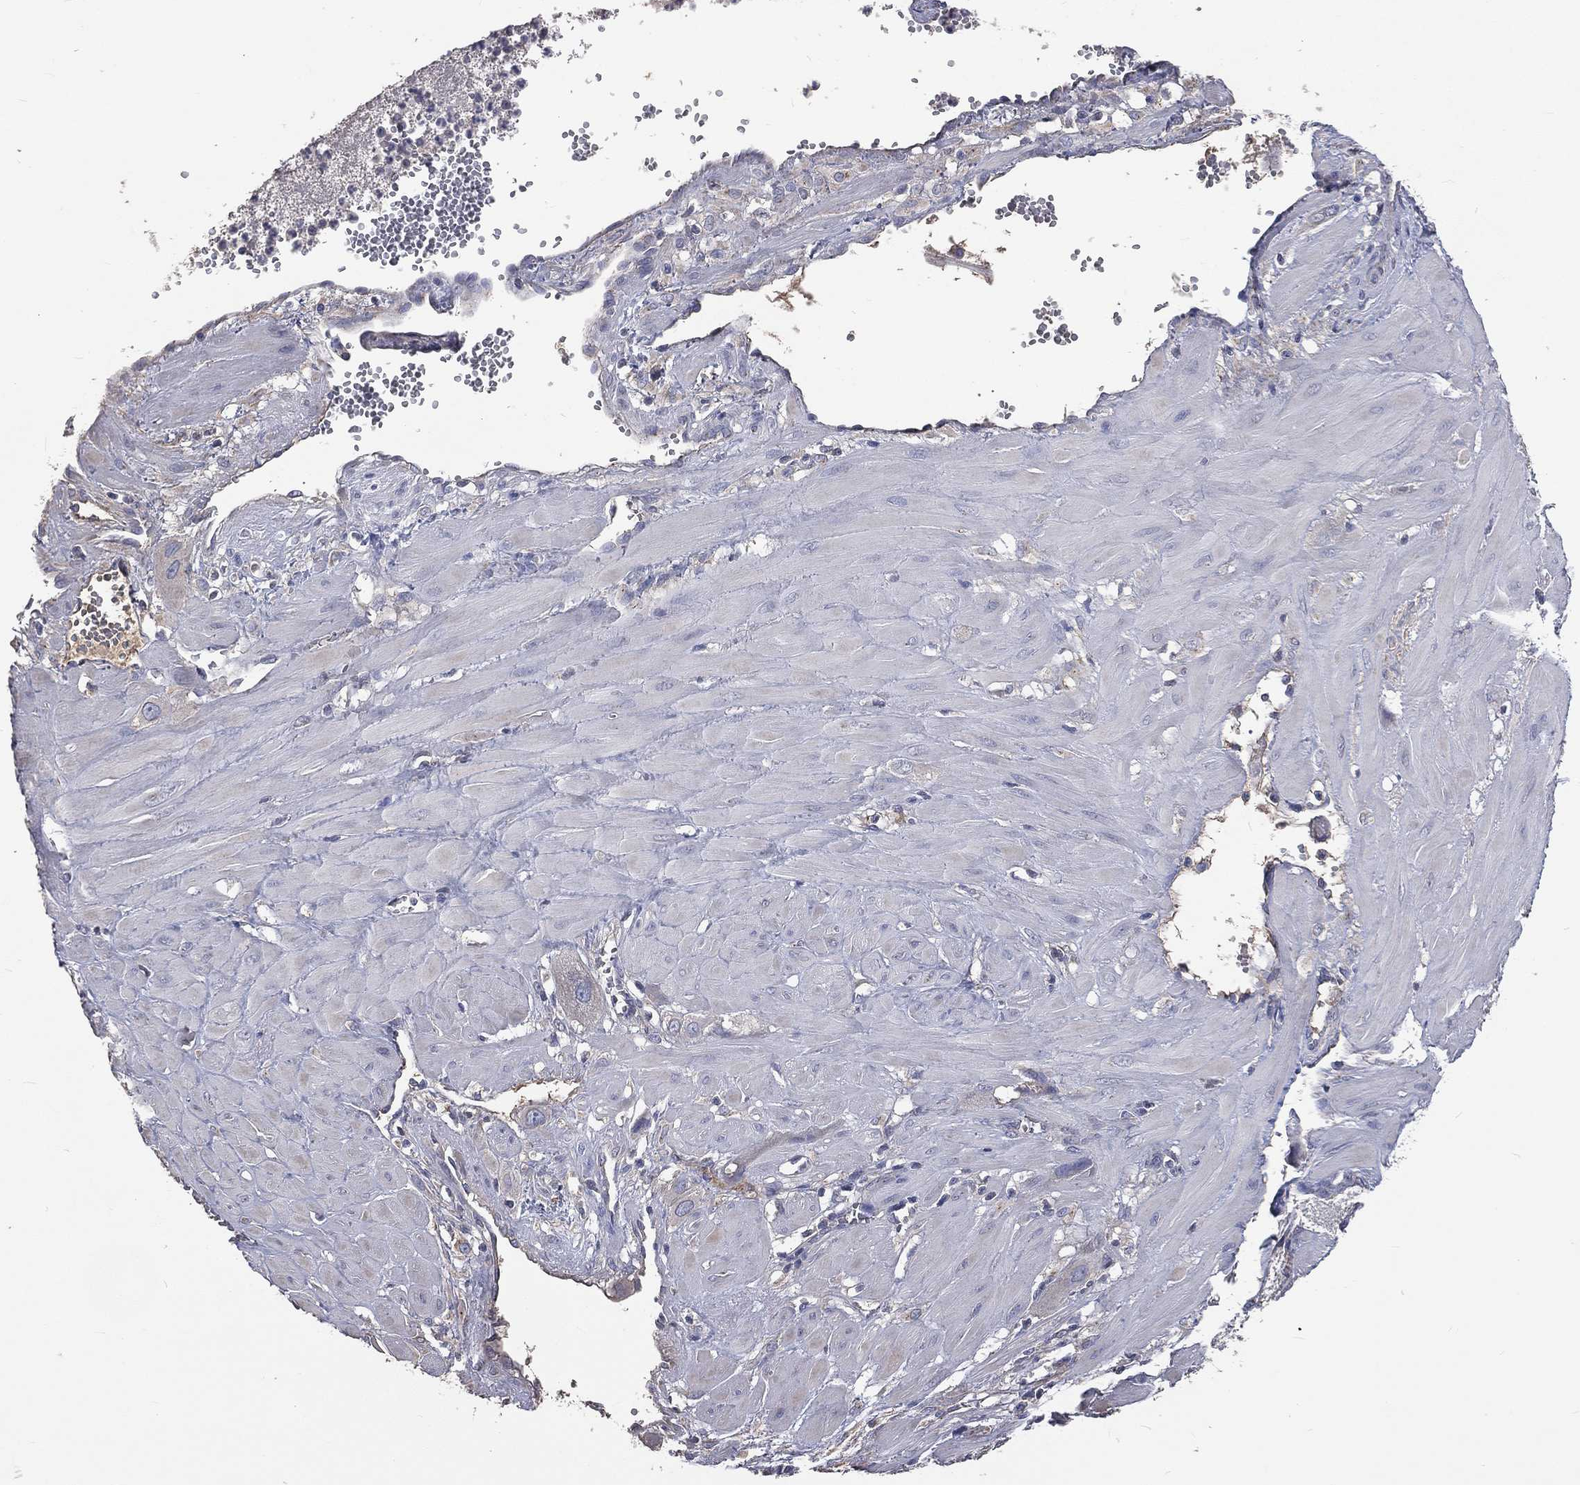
{"staining": {"intensity": "negative", "quantity": "none", "location": "none"}, "tissue": "cervical cancer", "cell_type": "Tumor cells", "image_type": "cancer", "snomed": [{"axis": "morphology", "description": "Squamous cell carcinoma, NOS"}, {"axis": "topography", "description": "Cervix"}], "caption": "This is an immunohistochemistry photomicrograph of human squamous cell carcinoma (cervical). There is no staining in tumor cells.", "gene": "CROCC", "patient": {"sex": "female", "age": 34}}